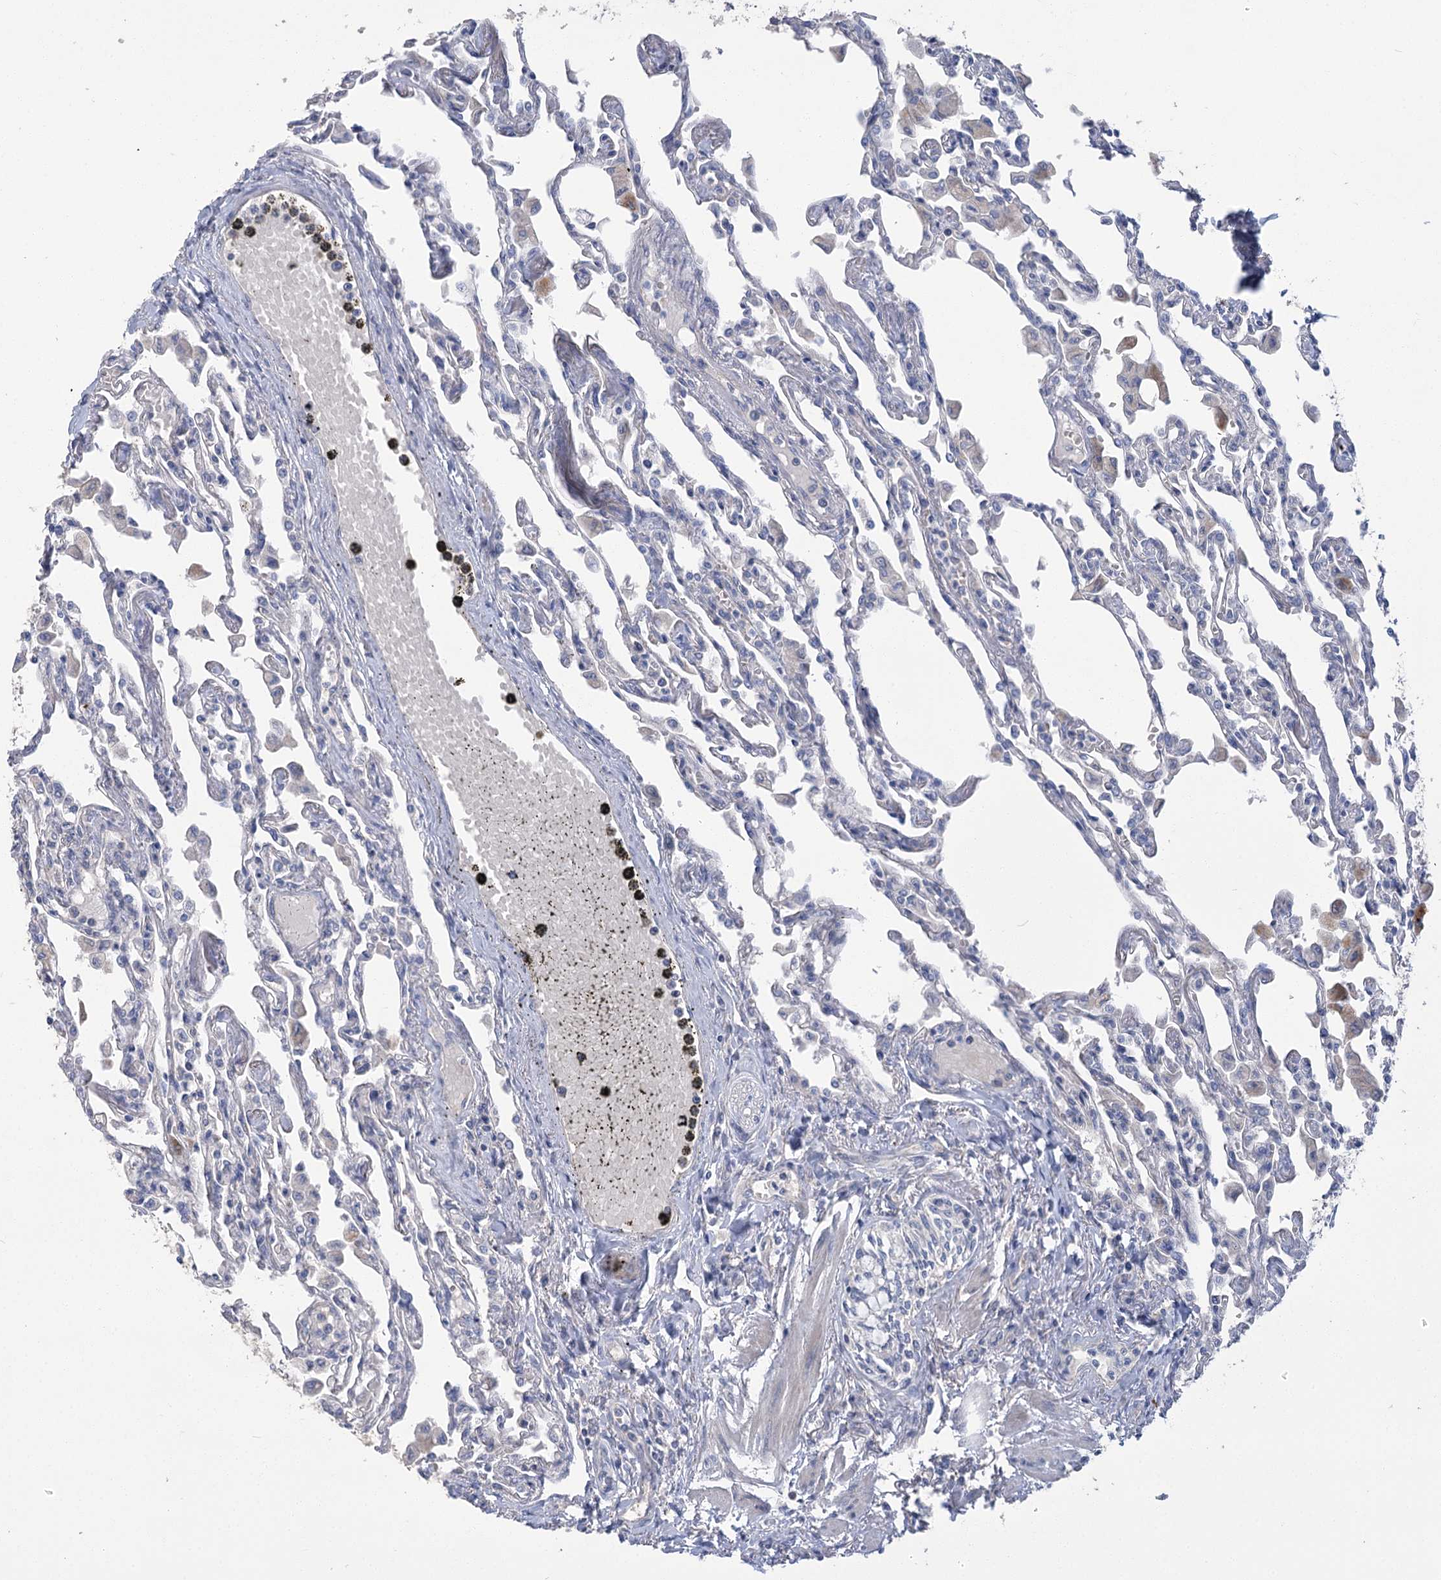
{"staining": {"intensity": "negative", "quantity": "none", "location": "none"}, "tissue": "lung", "cell_type": "Alveolar cells", "image_type": "normal", "snomed": [{"axis": "morphology", "description": "Normal tissue, NOS"}, {"axis": "topography", "description": "Bronchus"}, {"axis": "topography", "description": "Lung"}], "caption": "Immunohistochemical staining of benign human lung shows no significant staining in alveolar cells. (Brightfield microscopy of DAB (3,3'-diaminobenzidine) IHC at high magnification).", "gene": "SLC9A3", "patient": {"sex": "female", "age": 49}}